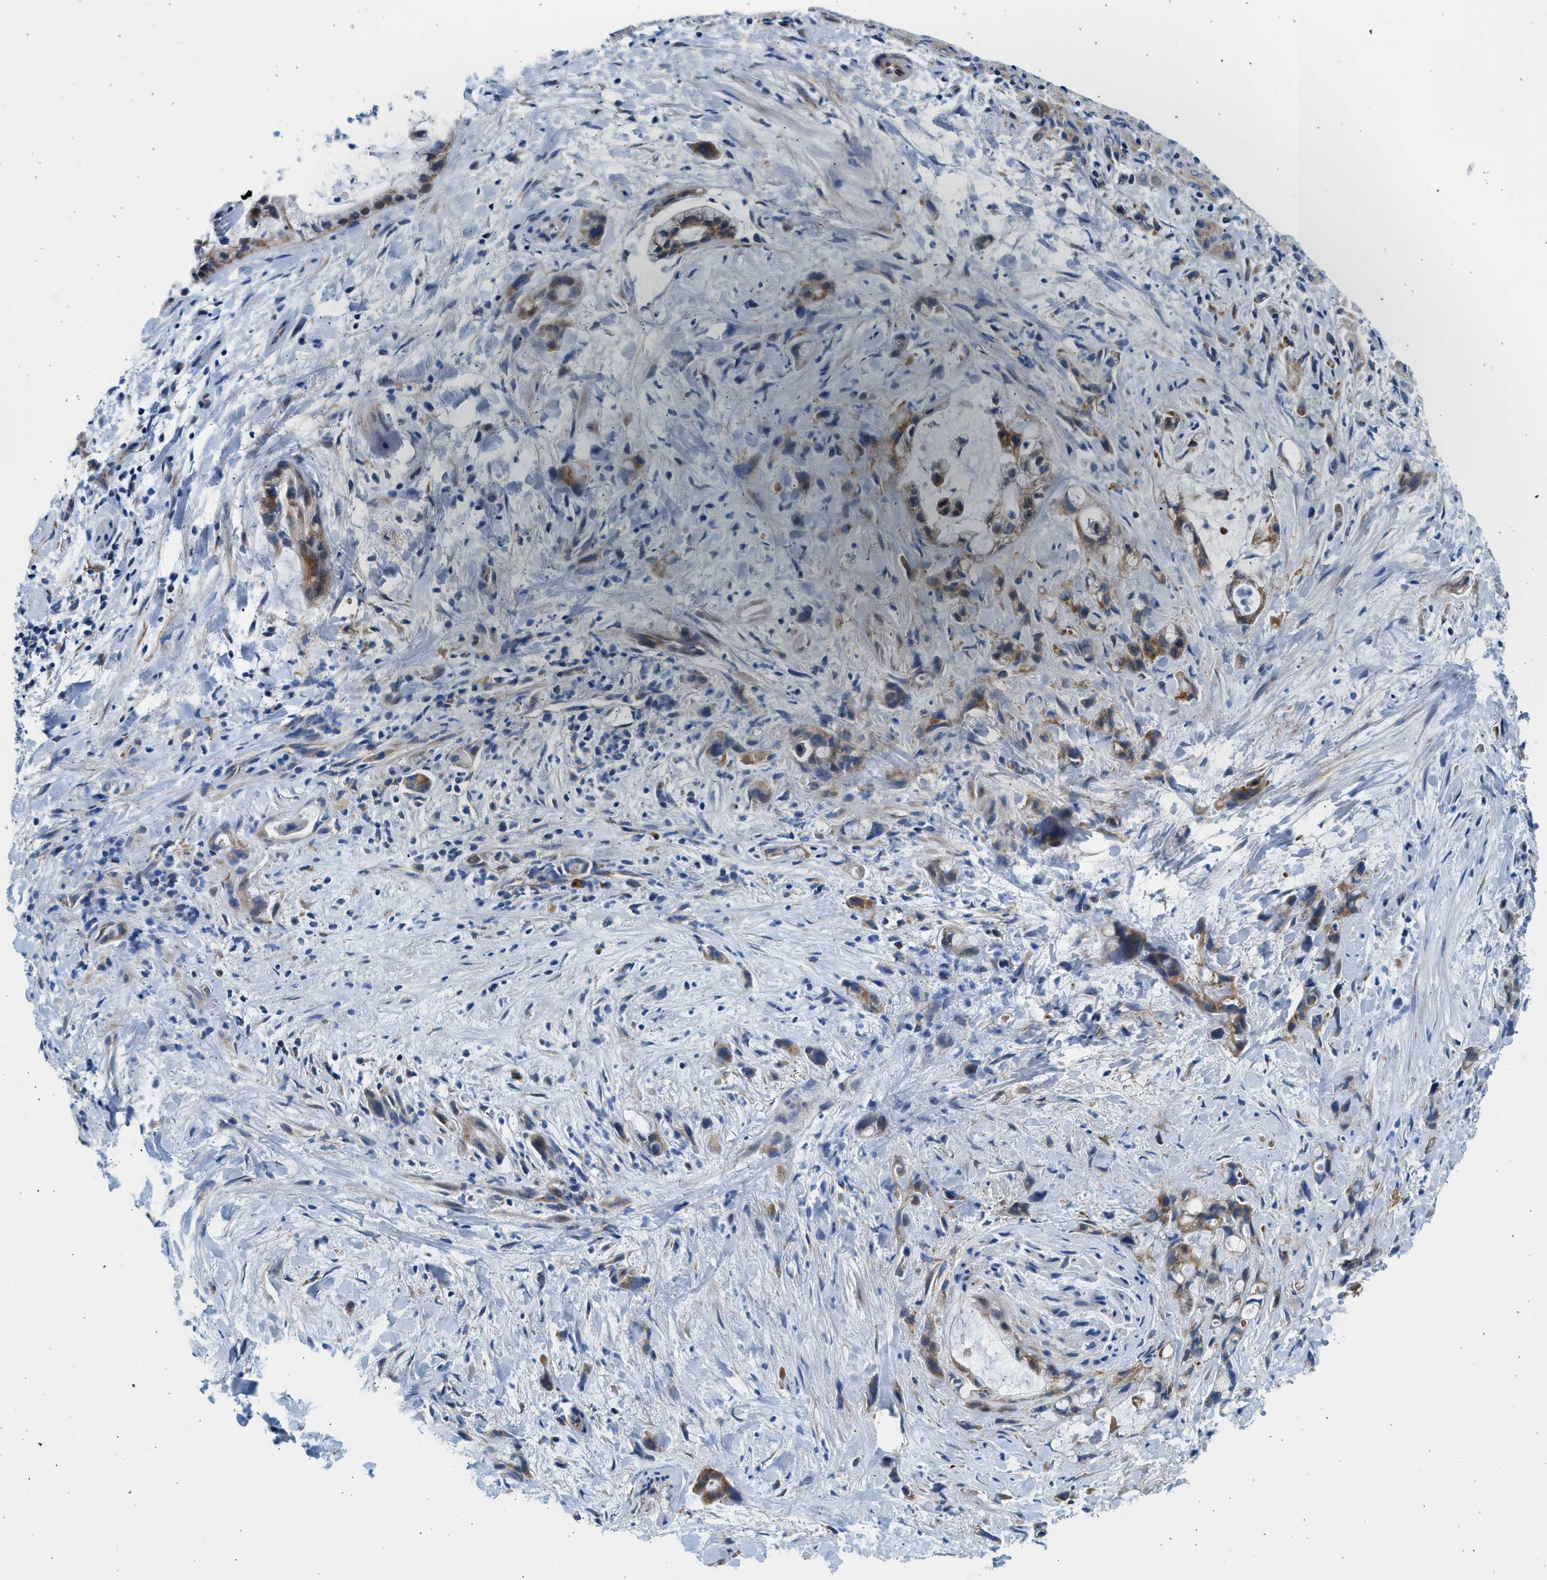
{"staining": {"intensity": "weak", "quantity": ">75%", "location": "cytoplasmic/membranous"}, "tissue": "liver cancer", "cell_type": "Tumor cells", "image_type": "cancer", "snomed": [{"axis": "morphology", "description": "Cholangiocarcinoma"}, {"axis": "topography", "description": "Liver"}], "caption": "IHC image of neoplastic tissue: liver cancer (cholangiocarcinoma) stained using IHC shows low levels of weak protein expression localized specifically in the cytoplasmic/membranous of tumor cells, appearing as a cytoplasmic/membranous brown color.", "gene": "CNTN6", "patient": {"sex": "female", "age": 72}}